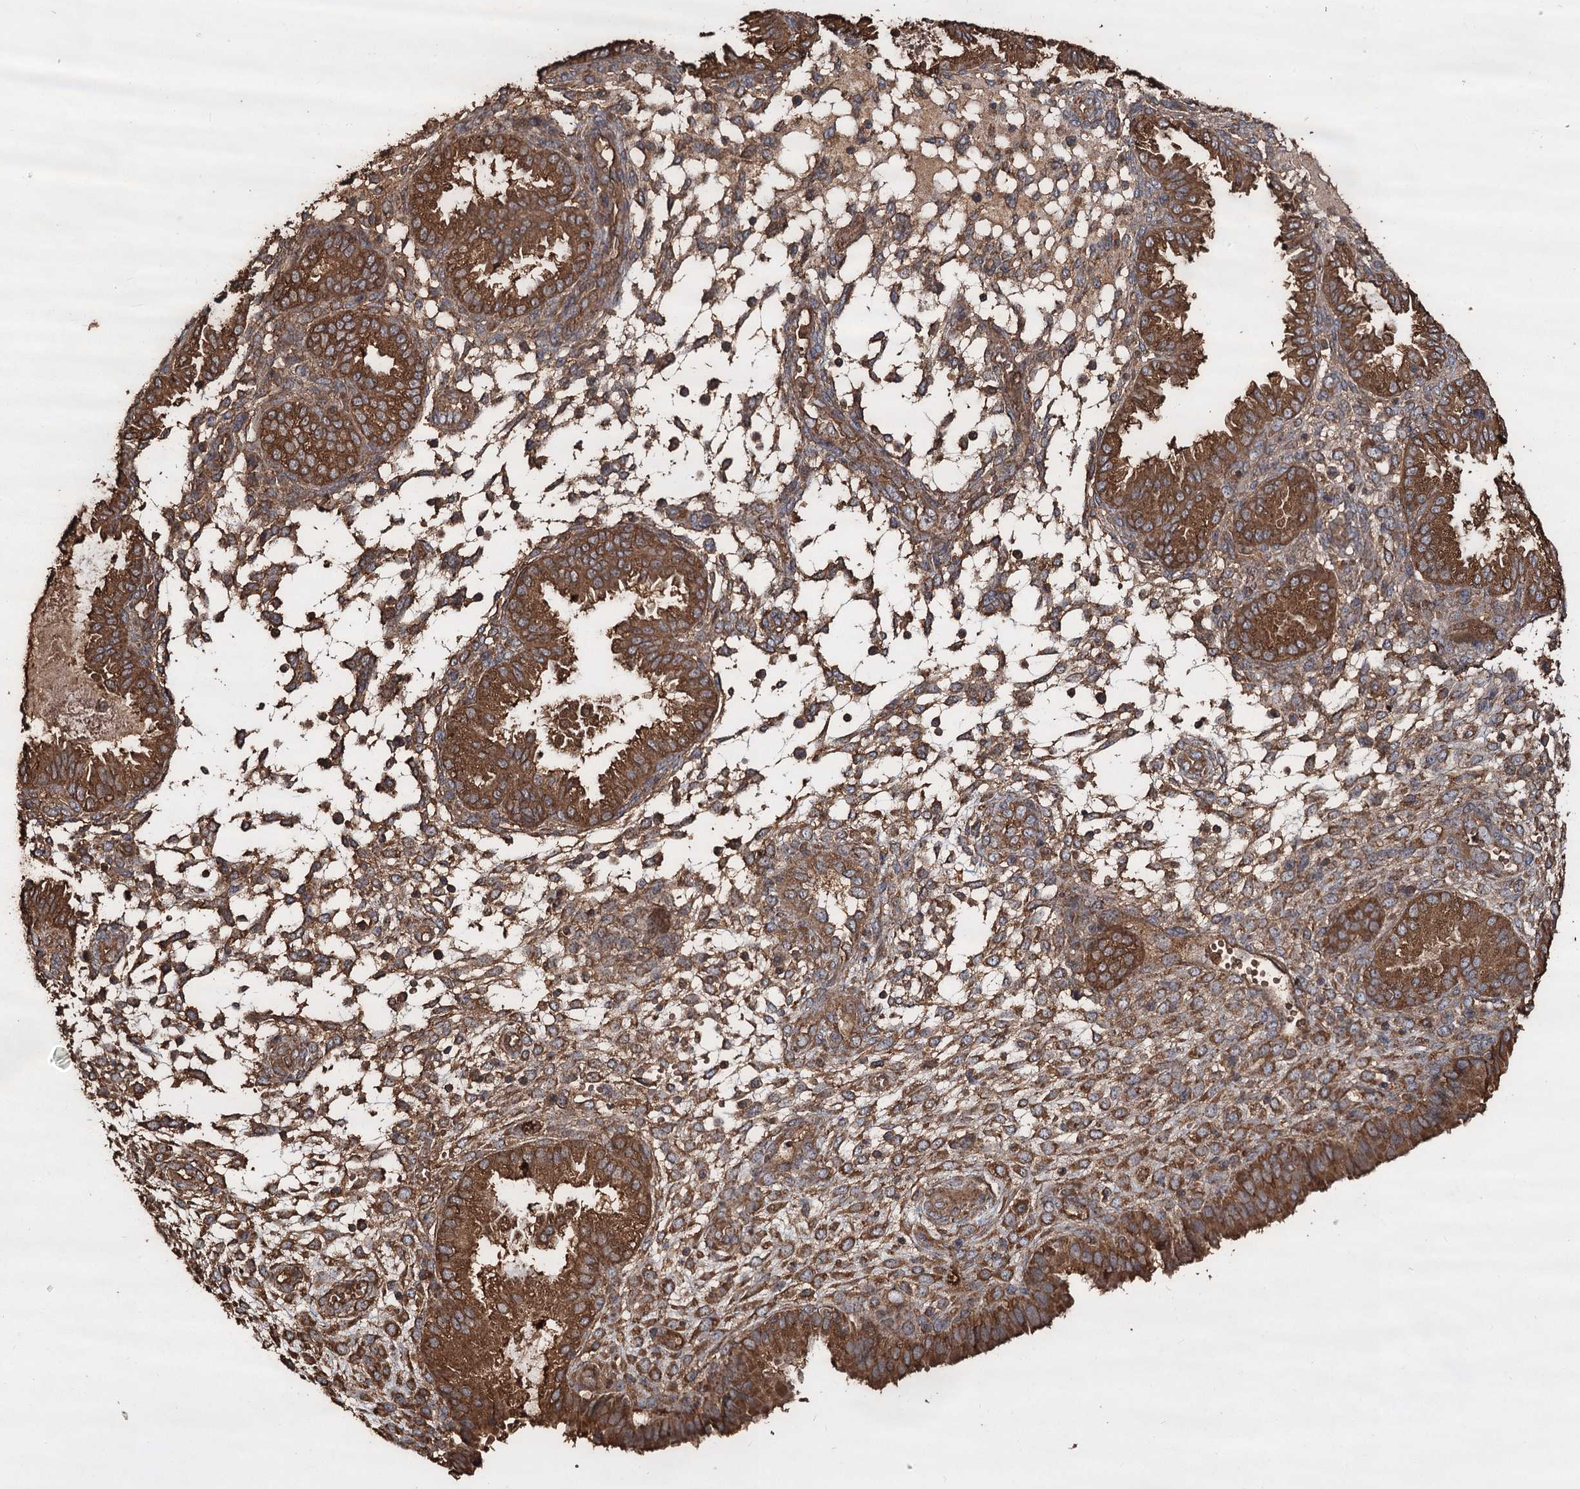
{"staining": {"intensity": "strong", "quantity": "25%-75%", "location": "cytoplasmic/membranous"}, "tissue": "endometrium", "cell_type": "Cells in endometrial stroma", "image_type": "normal", "snomed": [{"axis": "morphology", "description": "Normal tissue, NOS"}, {"axis": "topography", "description": "Endometrium"}], "caption": "Immunohistochemistry (DAB) staining of unremarkable endometrium reveals strong cytoplasmic/membranous protein staining in approximately 25%-75% of cells in endometrial stroma. (DAB IHC, brown staining for protein, blue staining for nuclei).", "gene": "PIK3C2A", "patient": {"sex": "female", "age": 33}}